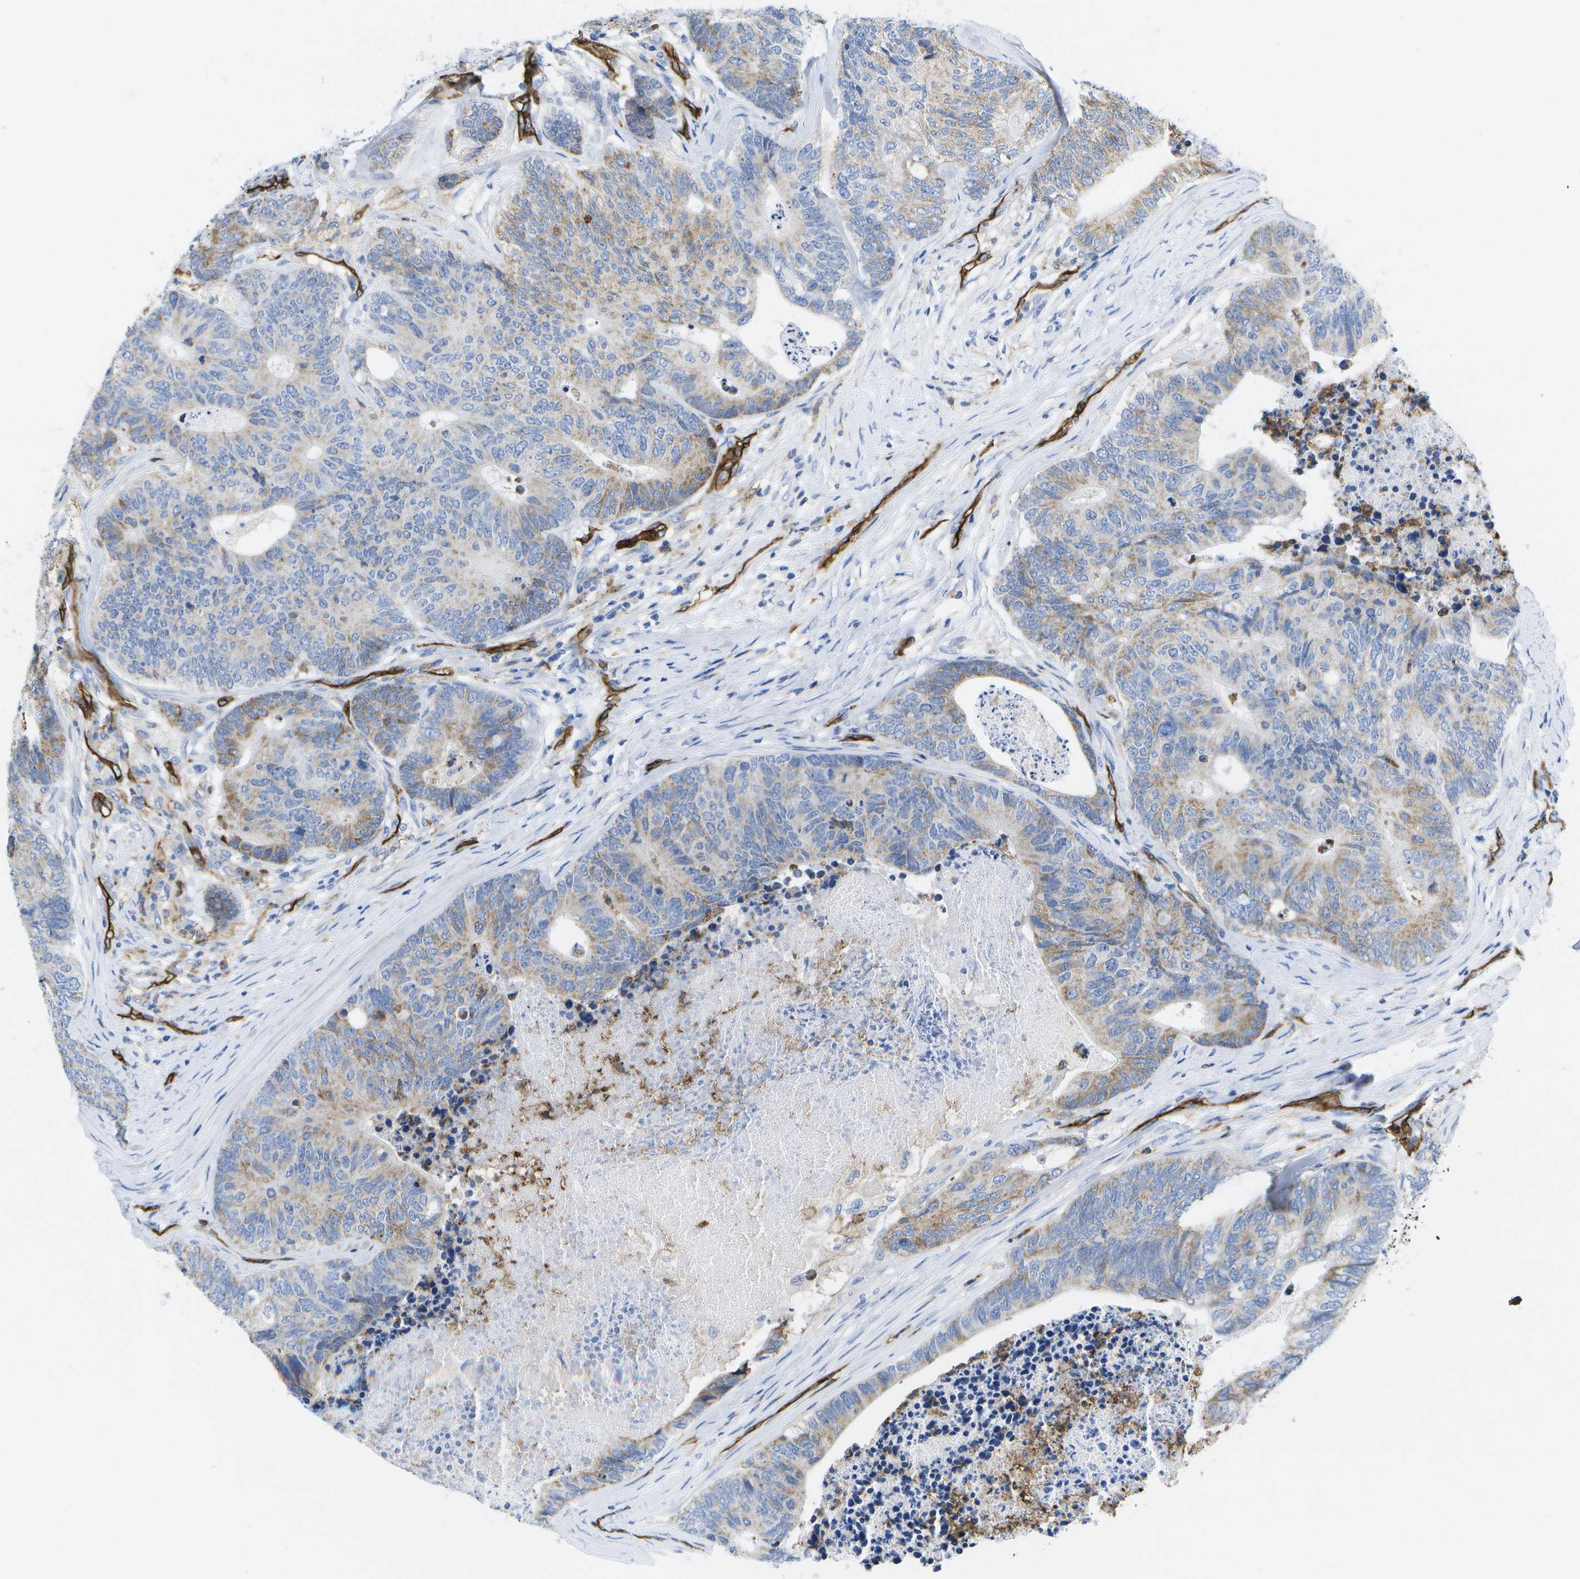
{"staining": {"intensity": "weak", "quantity": "25%-75%", "location": "cytoplasmic/membranous"}, "tissue": "colorectal cancer", "cell_type": "Tumor cells", "image_type": "cancer", "snomed": [{"axis": "morphology", "description": "Adenocarcinoma, NOS"}, {"axis": "topography", "description": "Colon"}], "caption": "A micrograph of adenocarcinoma (colorectal) stained for a protein shows weak cytoplasmic/membranous brown staining in tumor cells. Nuclei are stained in blue.", "gene": "DYSF", "patient": {"sex": "female", "age": 67}}